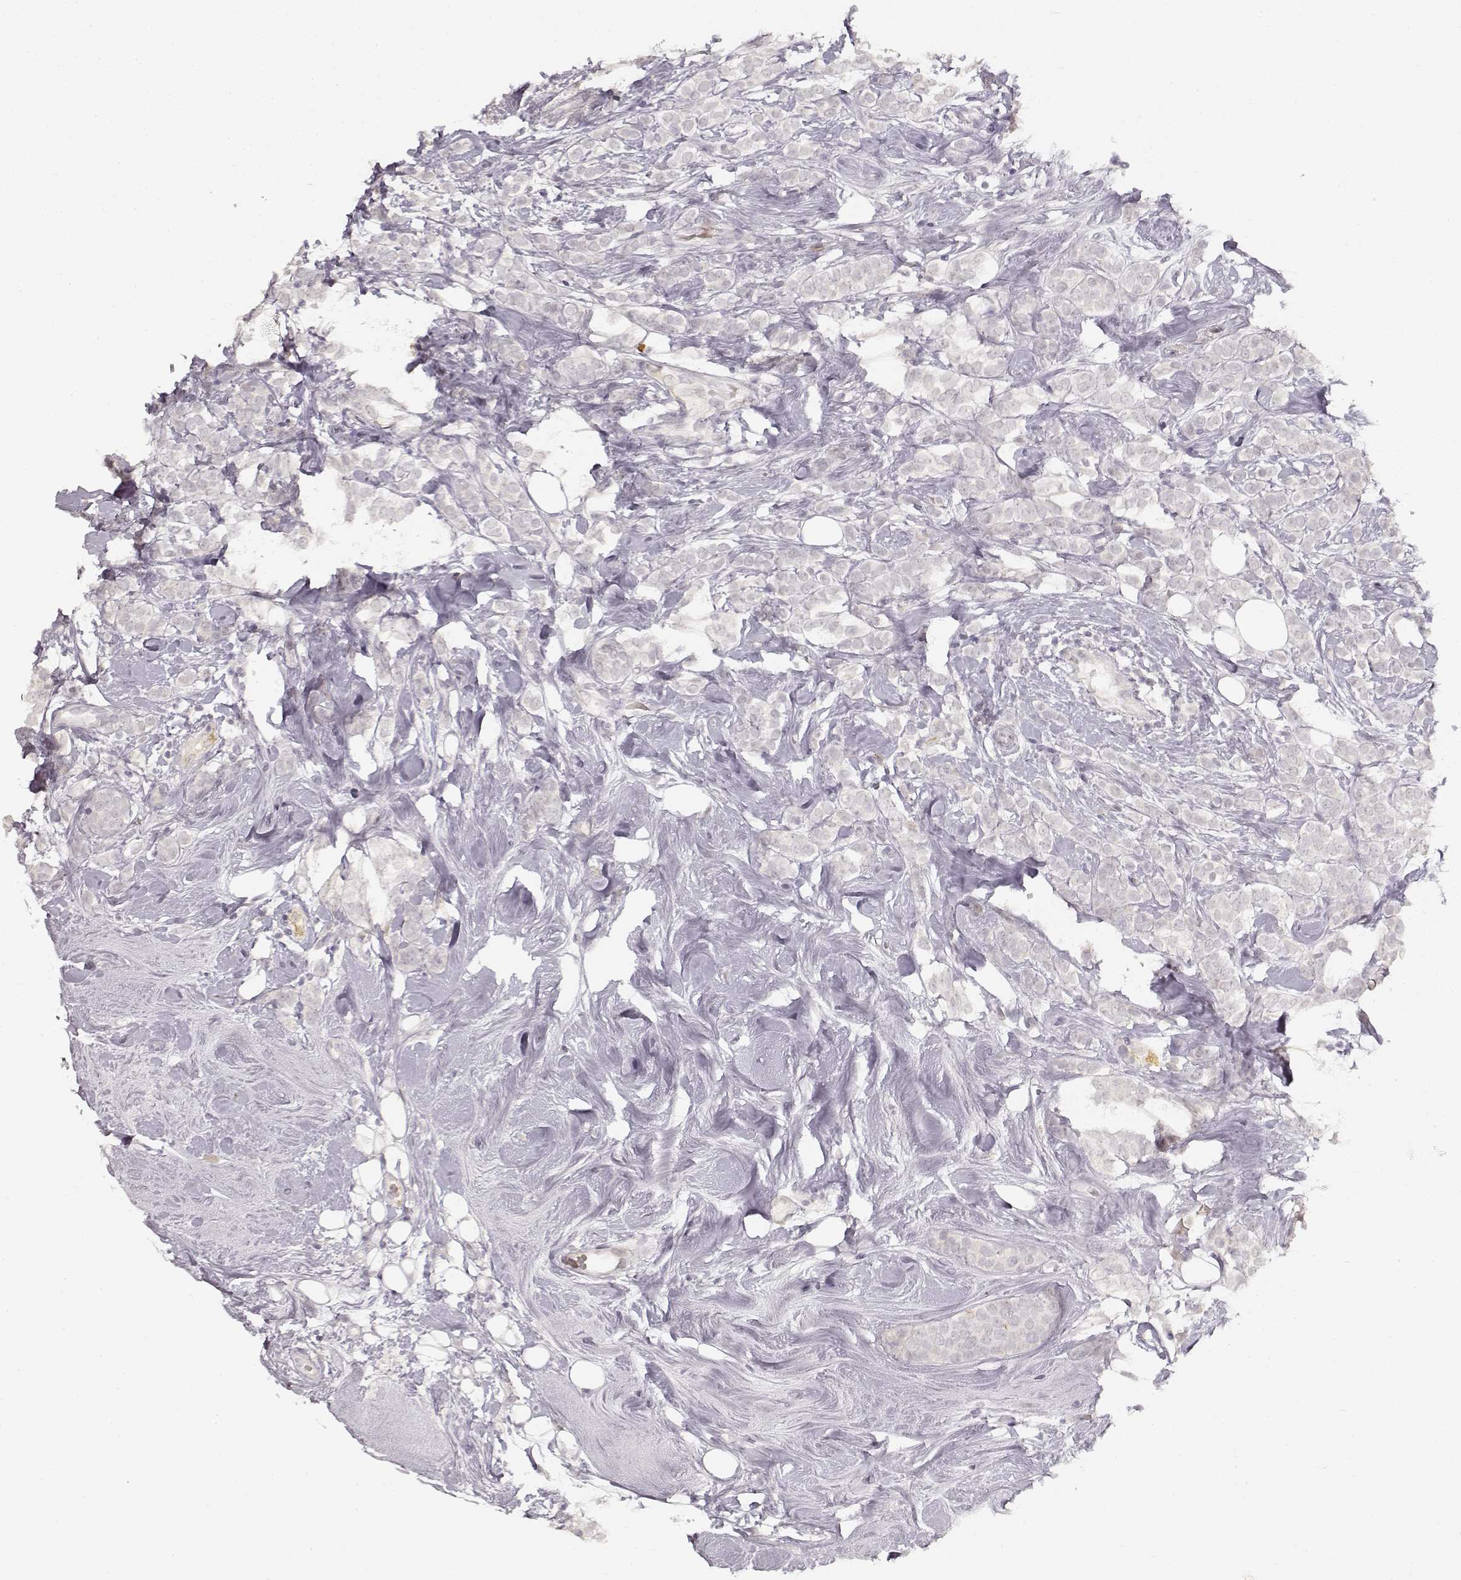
{"staining": {"intensity": "negative", "quantity": "none", "location": "none"}, "tissue": "breast cancer", "cell_type": "Tumor cells", "image_type": "cancer", "snomed": [{"axis": "morphology", "description": "Lobular carcinoma"}, {"axis": "topography", "description": "Breast"}], "caption": "This is an IHC image of lobular carcinoma (breast). There is no positivity in tumor cells.", "gene": "LAMC2", "patient": {"sex": "female", "age": 49}}